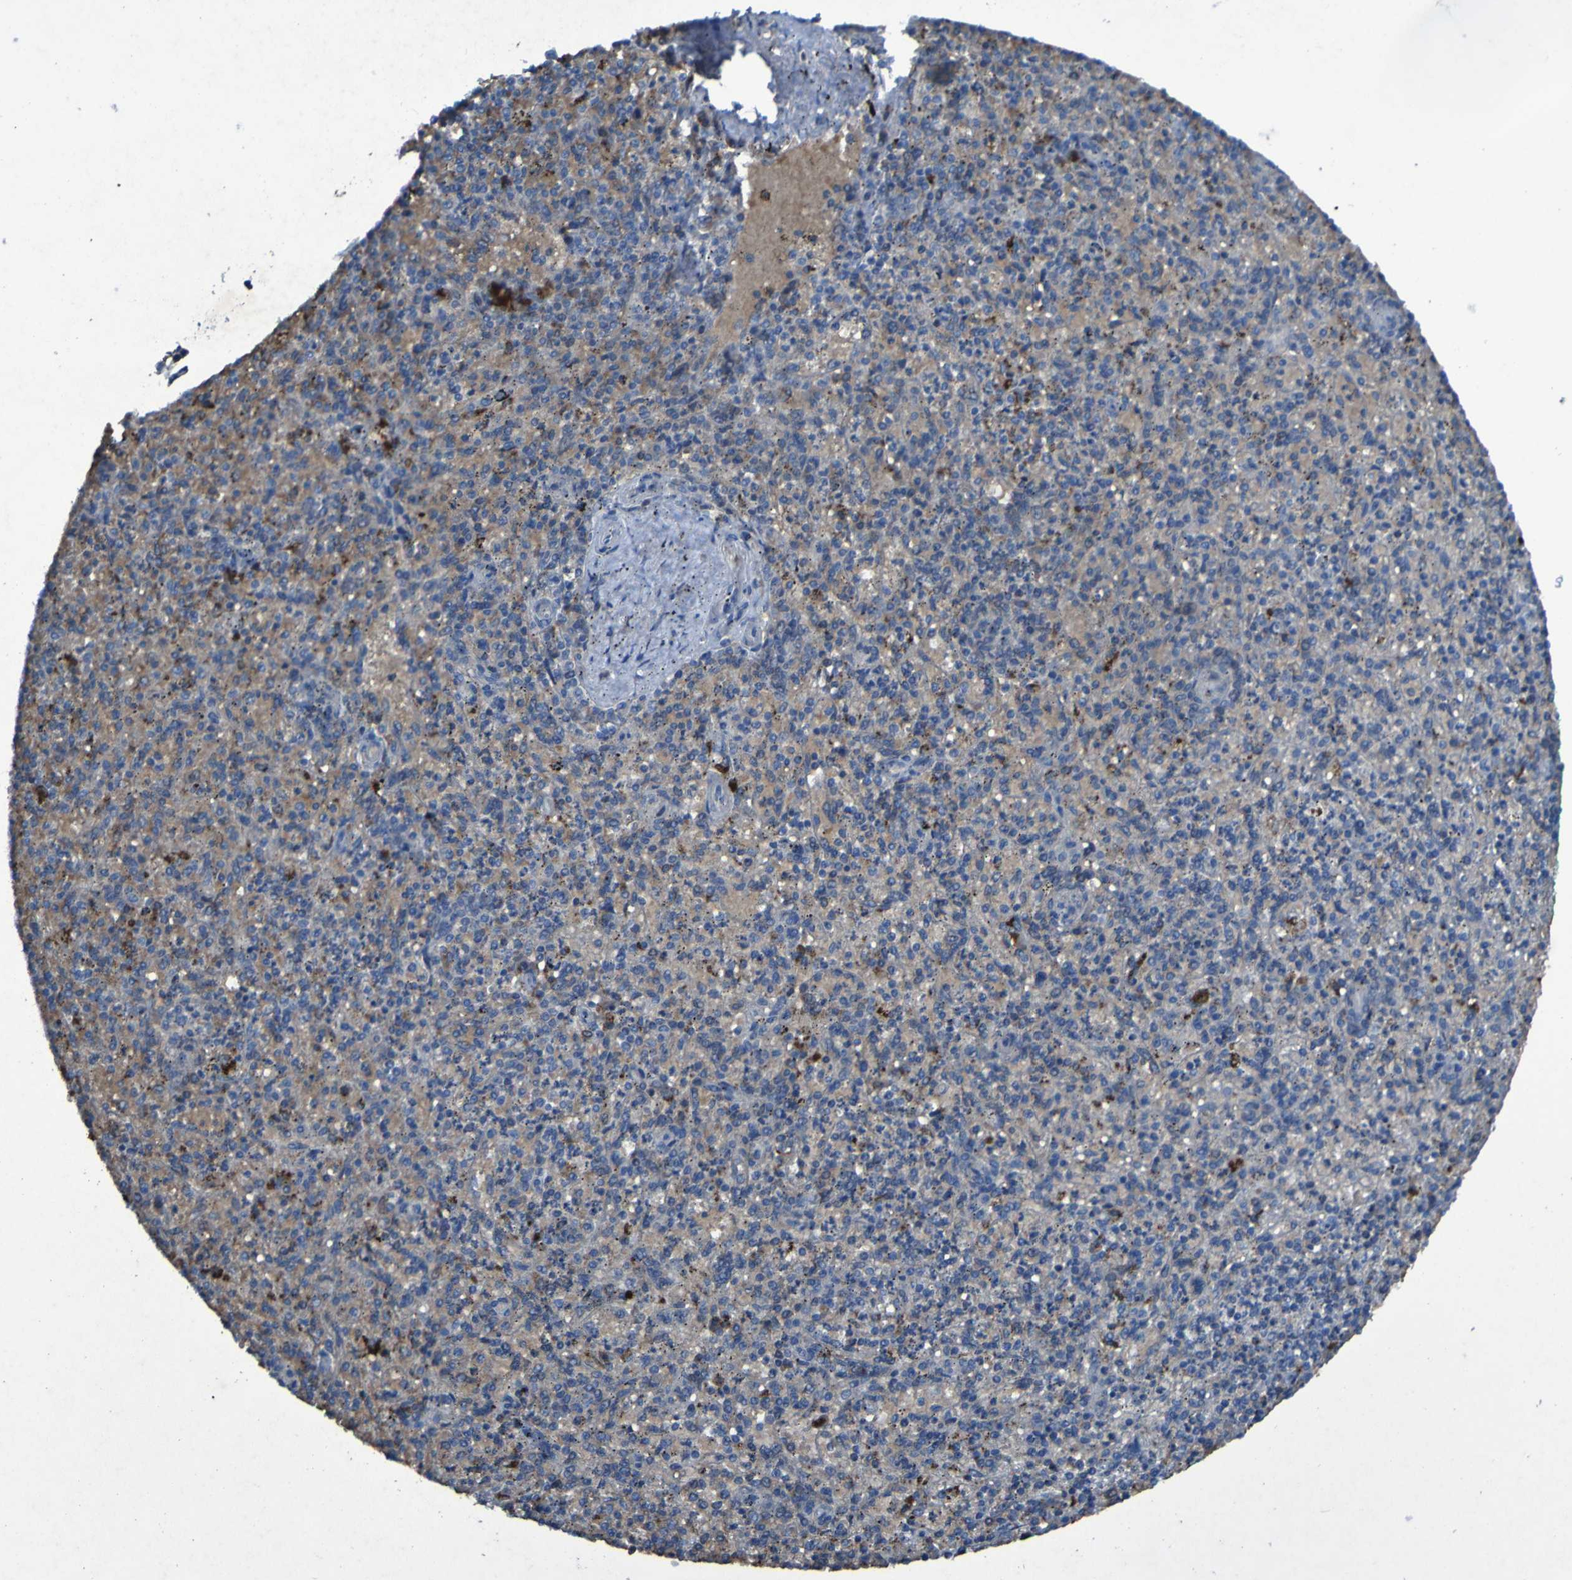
{"staining": {"intensity": "weak", "quantity": "25%-75%", "location": "cytoplasmic/membranous"}, "tissue": "spleen", "cell_type": "Cells in red pulp", "image_type": "normal", "snomed": [{"axis": "morphology", "description": "Normal tissue, NOS"}, {"axis": "topography", "description": "Spleen"}], "caption": "Protein staining of benign spleen exhibits weak cytoplasmic/membranous expression in about 25%-75% of cells in red pulp.", "gene": "SGK2", "patient": {"sex": "male", "age": 72}}